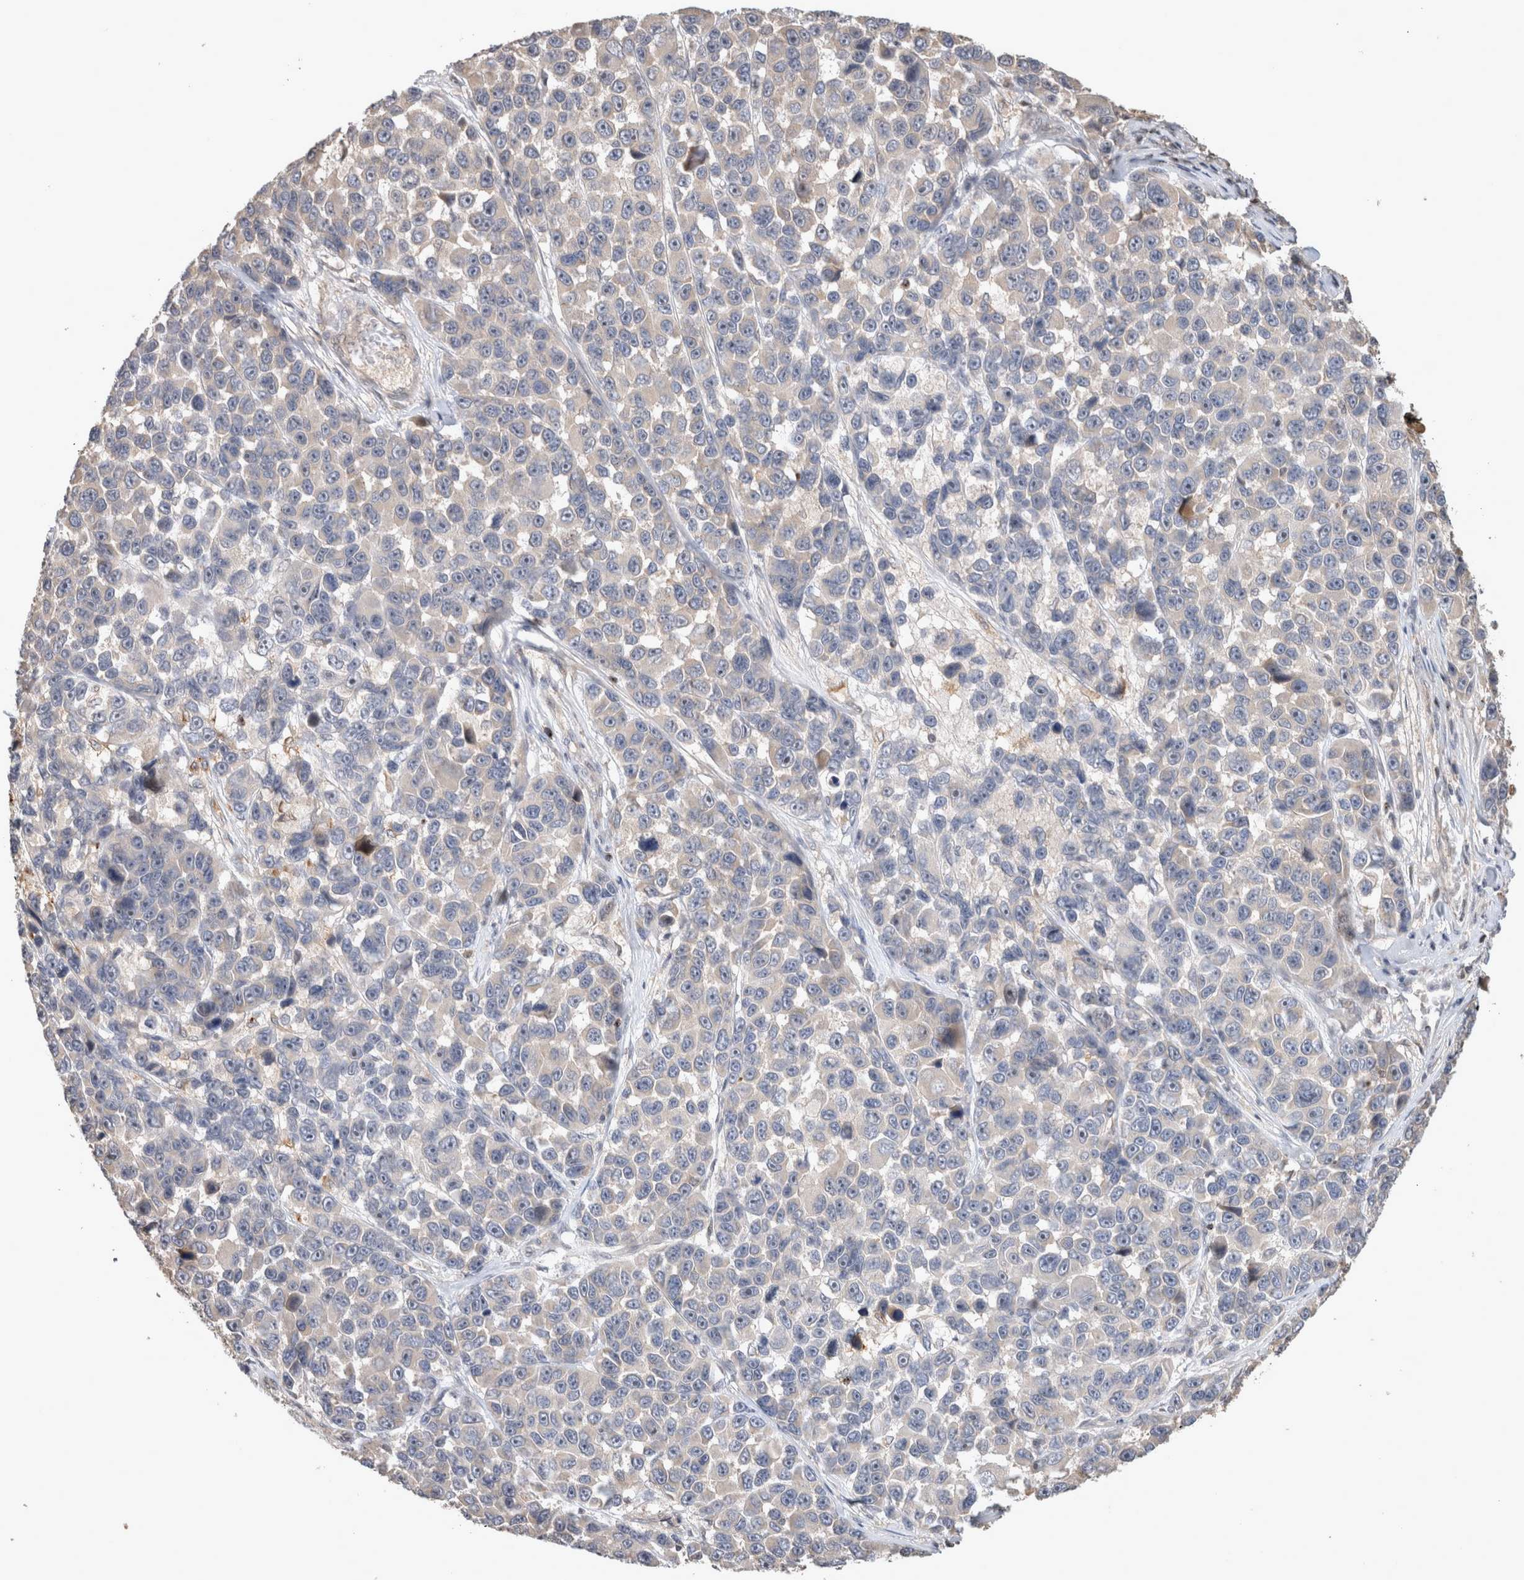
{"staining": {"intensity": "negative", "quantity": "none", "location": "none"}, "tissue": "melanoma", "cell_type": "Tumor cells", "image_type": "cancer", "snomed": [{"axis": "morphology", "description": "Malignant melanoma, NOS"}, {"axis": "topography", "description": "Skin"}], "caption": "Tumor cells show no significant staining in malignant melanoma.", "gene": "SERAC1", "patient": {"sex": "male", "age": 53}}